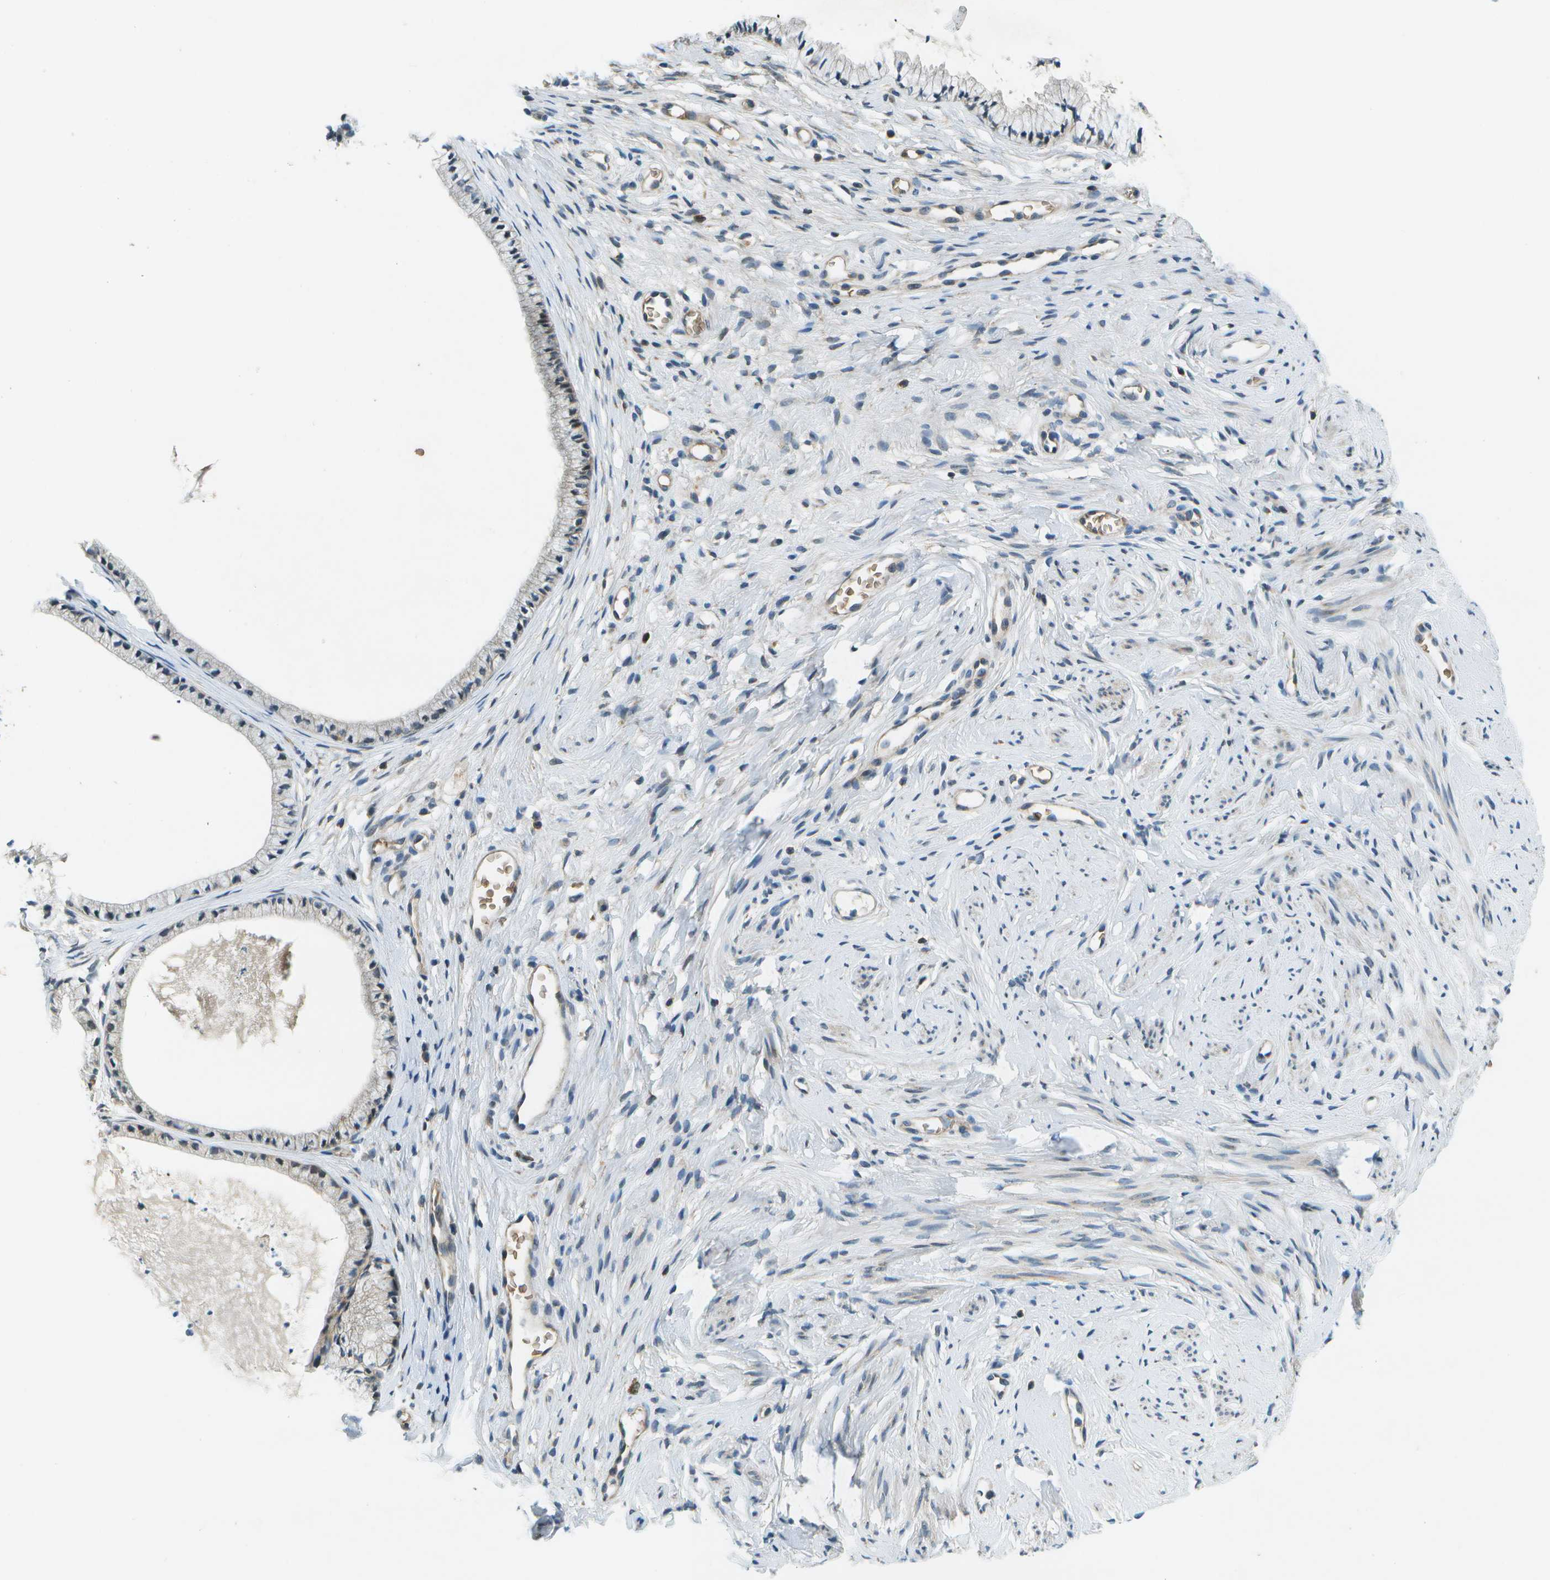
{"staining": {"intensity": "weak", "quantity": "25%-75%", "location": "cytoplasmic/membranous"}, "tissue": "cervix", "cell_type": "Glandular cells", "image_type": "normal", "snomed": [{"axis": "morphology", "description": "Normal tissue, NOS"}, {"axis": "topography", "description": "Cervix"}], "caption": "Immunohistochemistry (IHC) image of normal cervix: cervix stained using IHC exhibits low levels of weak protein expression localized specifically in the cytoplasmic/membranous of glandular cells, appearing as a cytoplasmic/membranous brown color.", "gene": "CTIF", "patient": {"sex": "female", "age": 77}}